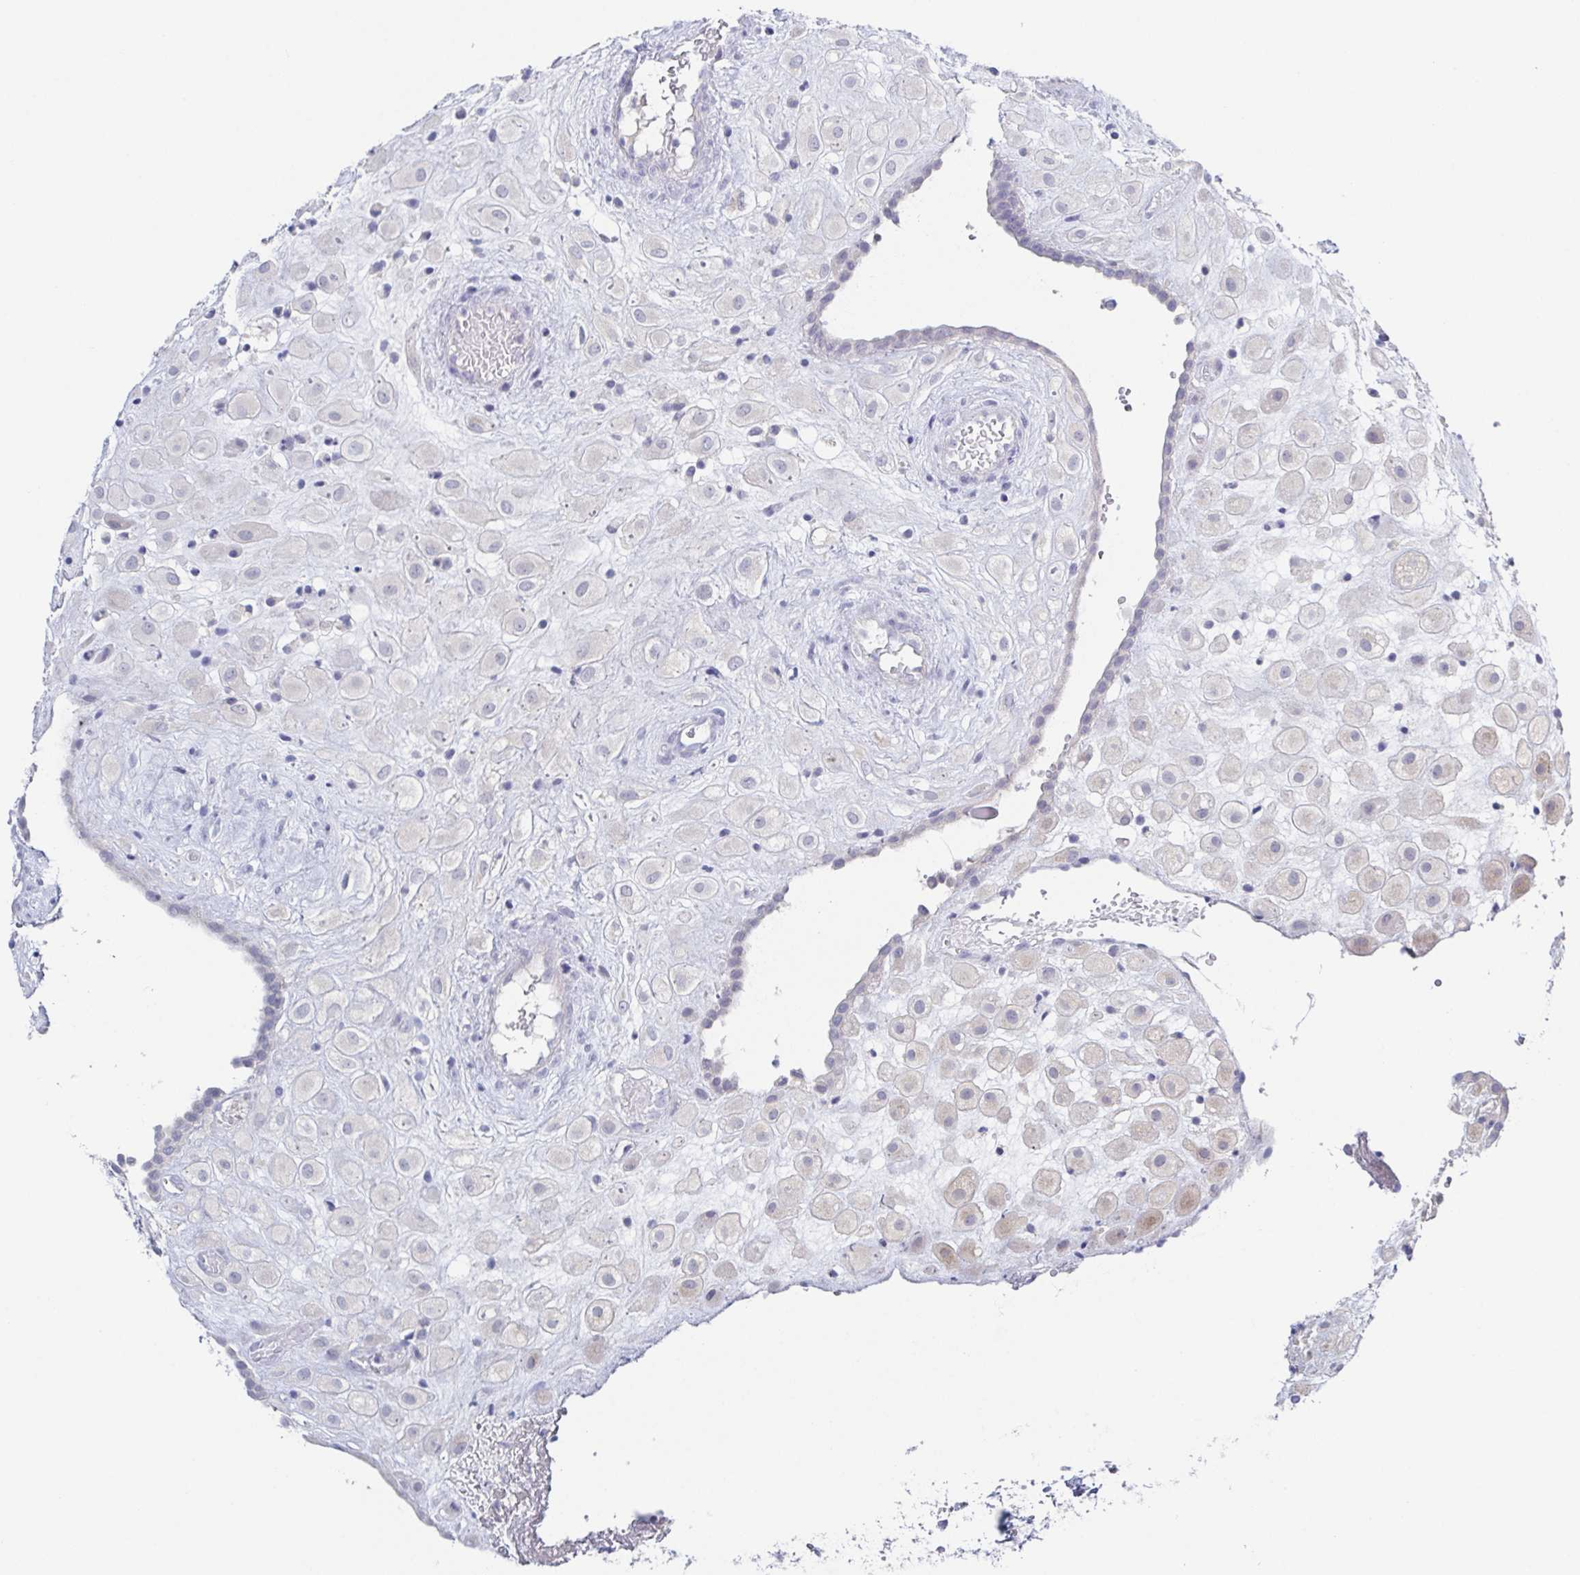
{"staining": {"intensity": "weak", "quantity": "<25%", "location": "cytoplasmic/membranous"}, "tissue": "placenta", "cell_type": "Decidual cells", "image_type": "normal", "snomed": [{"axis": "morphology", "description": "Normal tissue, NOS"}, {"axis": "topography", "description": "Placenta"}], "caption": "Human placenta stained for a protein using IHC reveals no expression in decidual cells.", "gene": "HTR2A", "patient": {"sex": "female", "age": 24}}